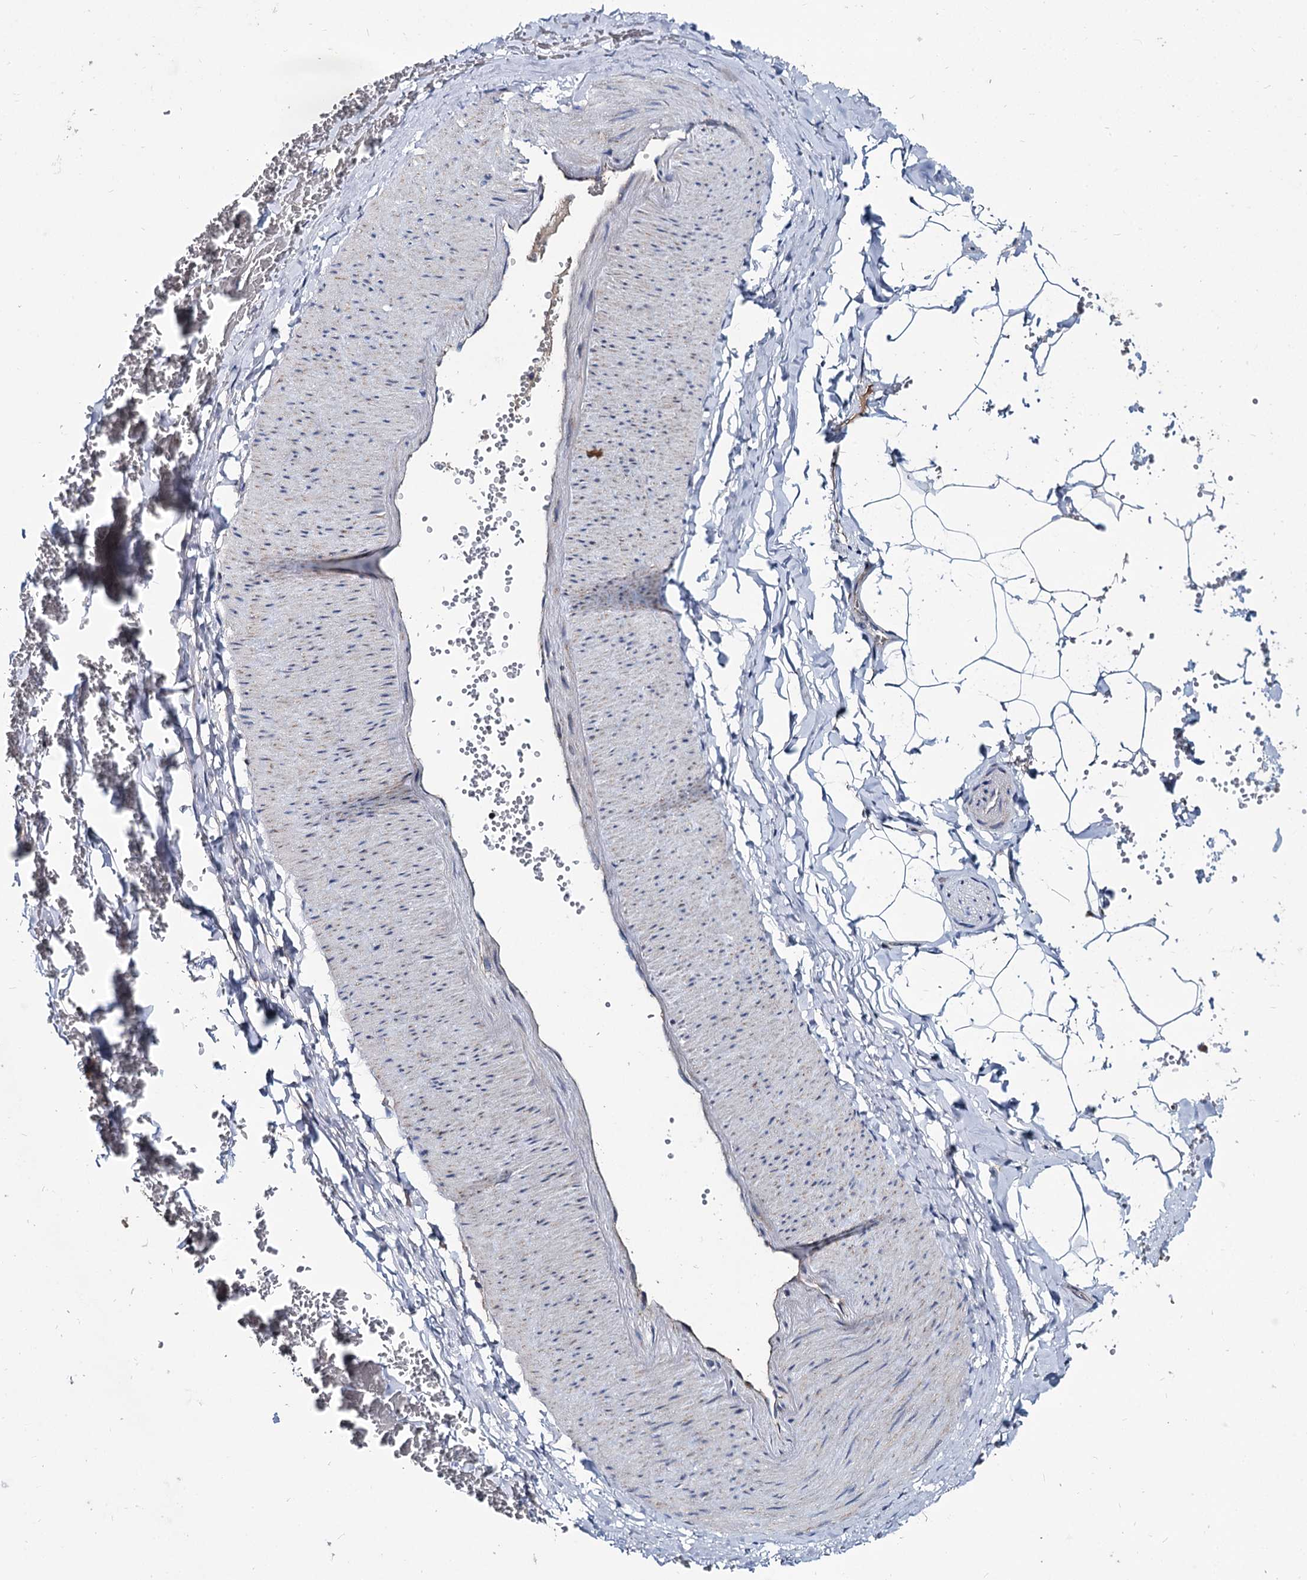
{"staining": {"intensity": "negative", "quantity": "none", "location": "none"}, "tissue": "adipose tissue", "cell_type": "Adipocytes", "image_type": "normal", "snomed": [{"axis": "morphology", "description": "Normal tissue, NOS"}, {"axis": "topography", "description": "Gallbladder"}, {"axis": "topography", "description": "Peripheral nerve tissue"}], "caption": "Immunohistochemistry of benign human adipose tissue displays no staining in adipocytes.", "gene": "METTL4", "patient": {"sex": "male", "age": 38}}